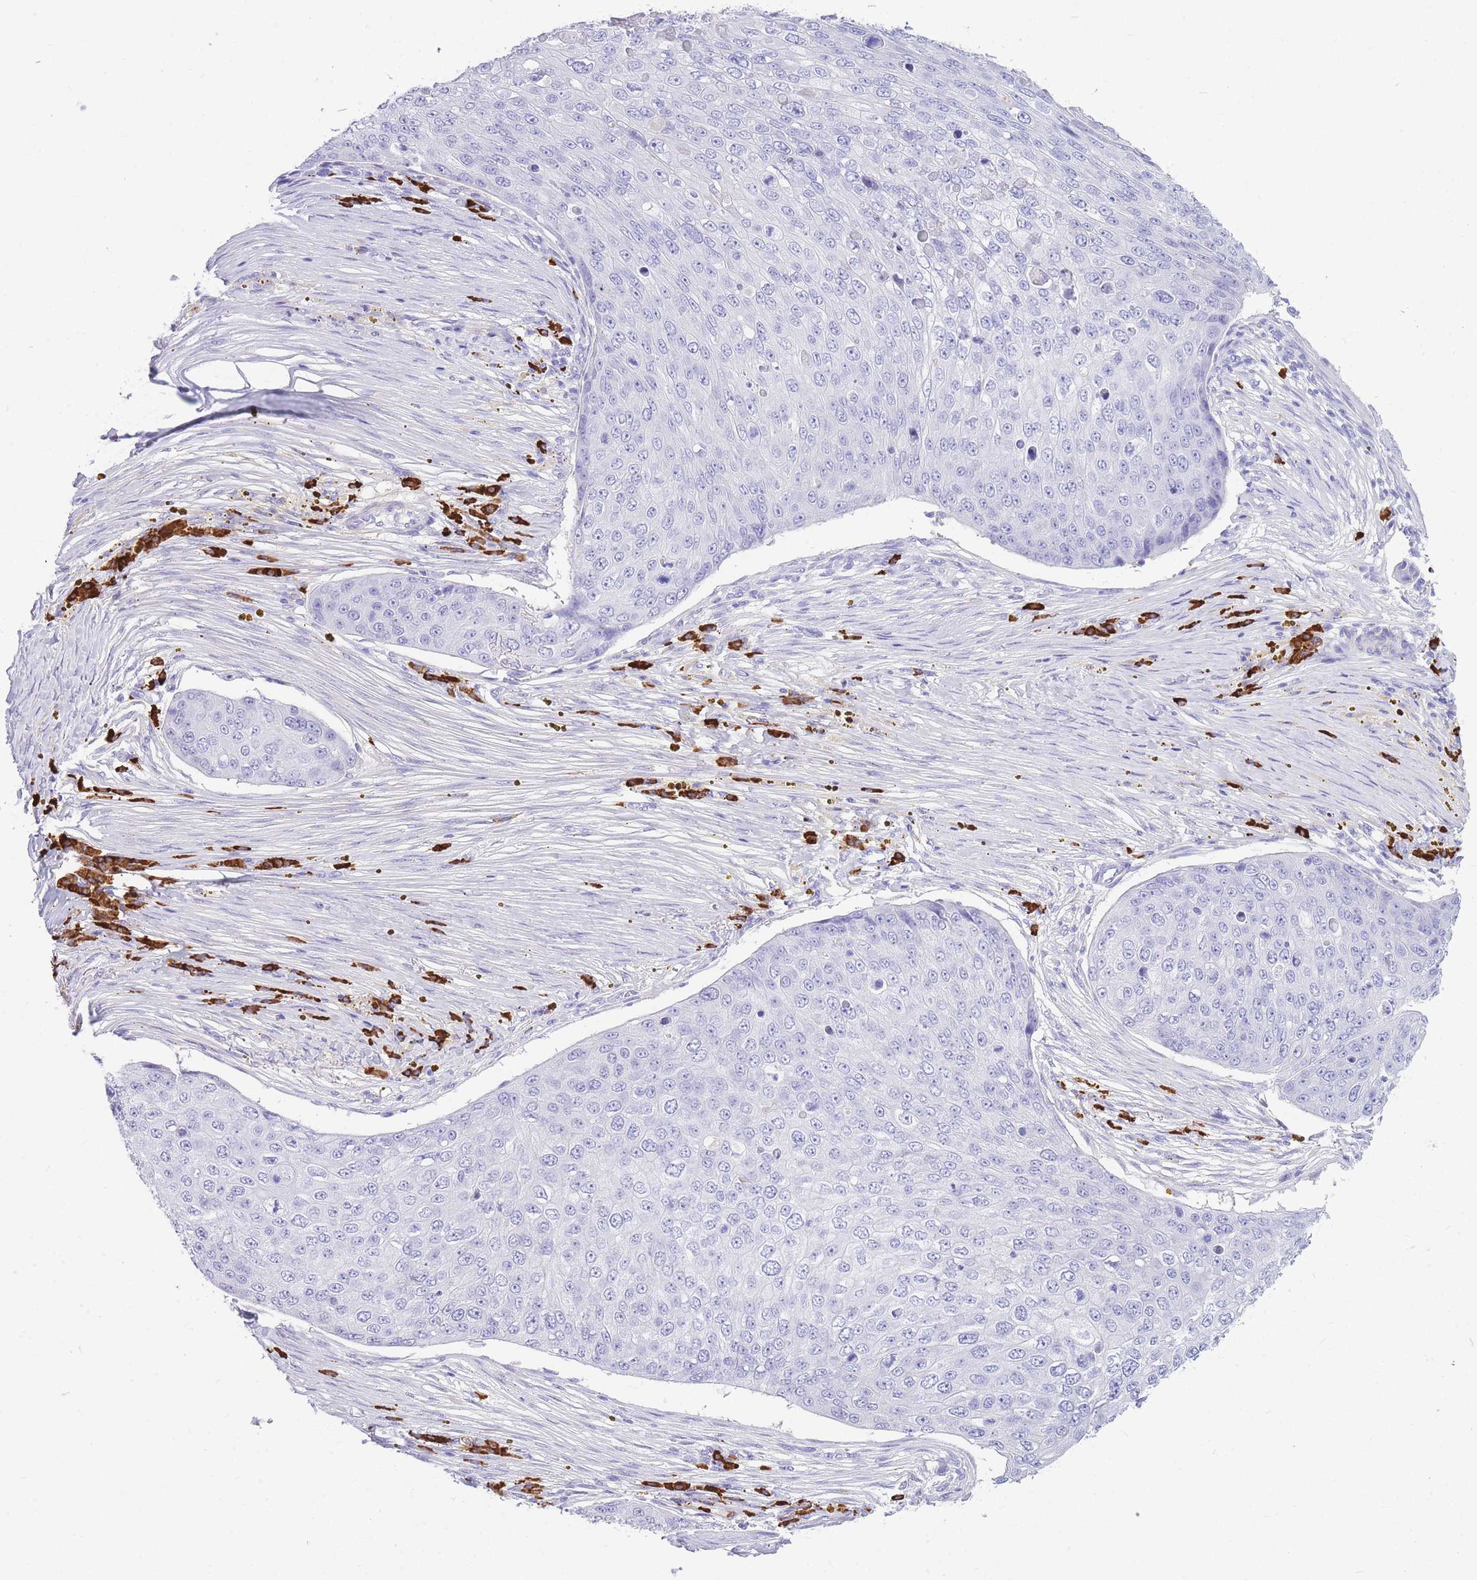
{"staining": {"intensity": "negative", "quantity": "none", "location": "none"}, "tissue": "skin cancer", "cell_type": "Tumor cells", "image_type": "cancer", "snomed": [{"axis": "morphology", "description": "Squamous cell carcinoma, NOS"}, {"axis": "topography", "description": "Skin"}], "caption": "High magnification brightfield microscopy of skin squamous cell carcinoma stained with DAB (brown) and counterstained with hematoxylin (blue): tumor cells show no significant positivity.", "gene": "ZFP62", "patient": {"sex": "male", "age": 71}}